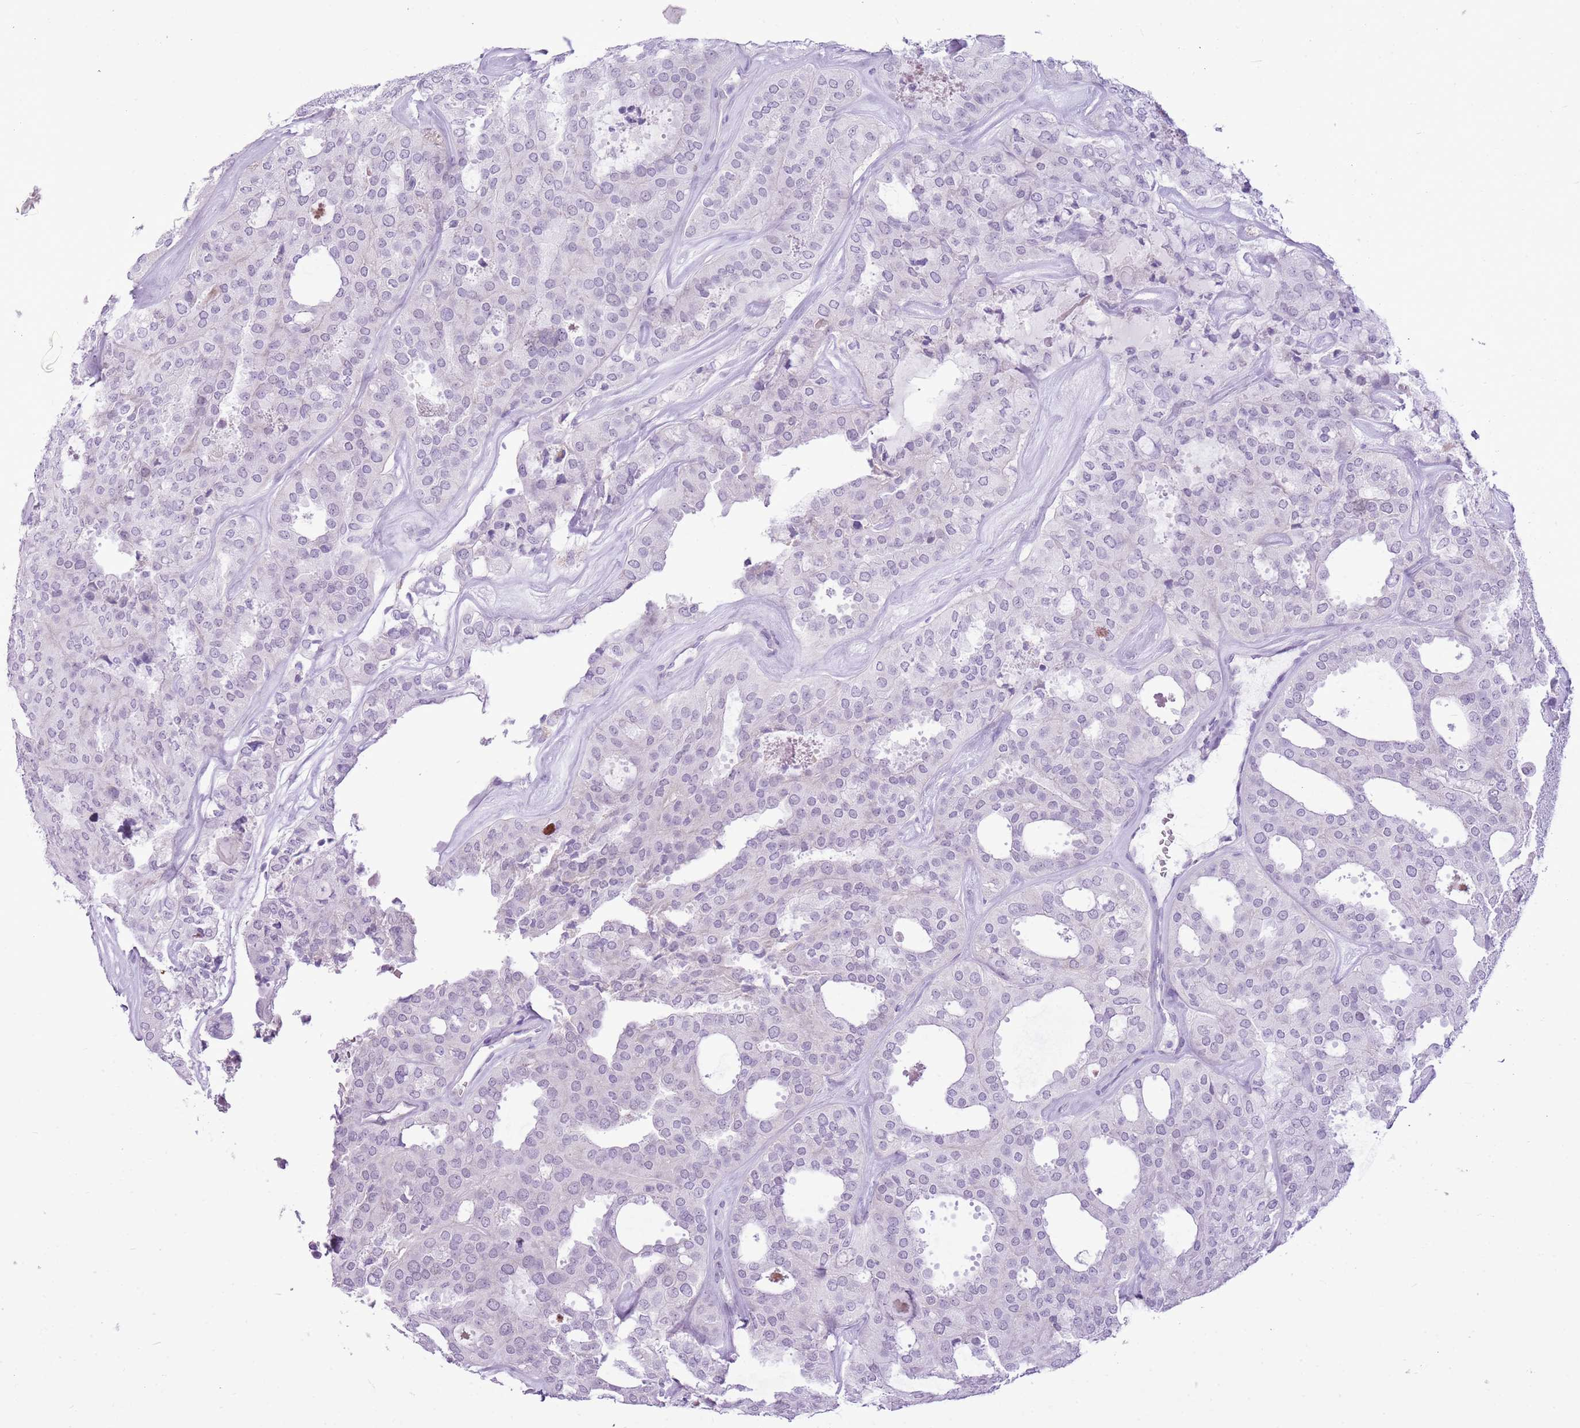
{"staining": {"intensity": "negative", "quantity": "none", "location": "none"}, "tissue": "thyroid cancer", "cell_type": "Tumor cells", "image_type": "cancer", "snomed": [{"axis": "morphology", "description": "Follicular adenoma carcinoma, NOS"}, {"axis": "topography", "description": "Thyroid gland"}], "caption": "Protein analysis of follicular adenoma carcinoma (thyroid) exhibits no significant staining in tumor cells.", "gene": "RPL3L", "patient": {"sex": "male", "age": 75}}